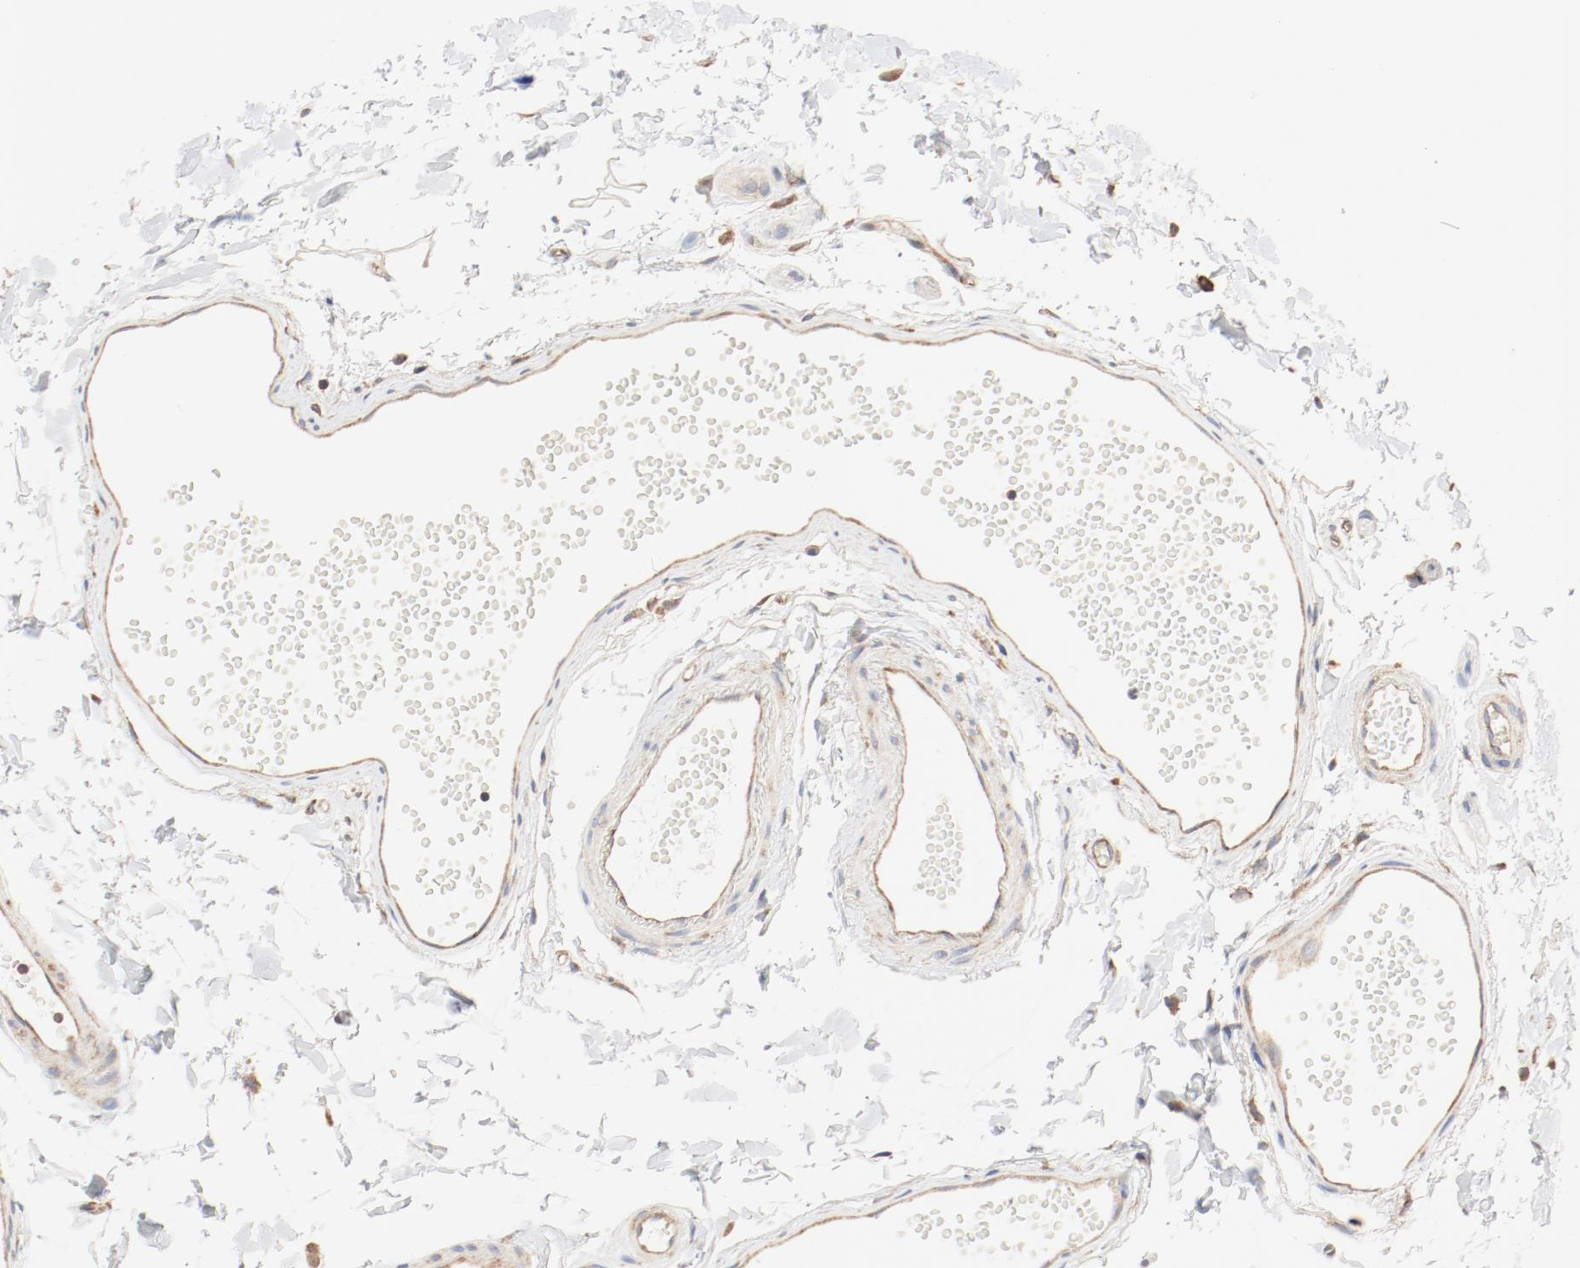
{"staining": {"intensity": "moderate", "quantity": ">75%", "location": "cytoplasmic/membranous"}, "tissue": "rectum", "cell_type": "Glandular cells", "image_type": "normal", "snomed": [{"axis": "morphology", "description": "Normal tissue, NOS"}, {"axis": "topography", "description": "Rectum"}], "caption": "Protein analysis of normal rectum exhibits moderate cytoplasmic/membranous positivity in approximately >75% of glandular cells. (DAB (3,3'-diaminobenzidine) = brown stain, brightfield microscopy at high magnification).", "gene": "RPS6", "patient": {"sex": "female", "age": 66}}